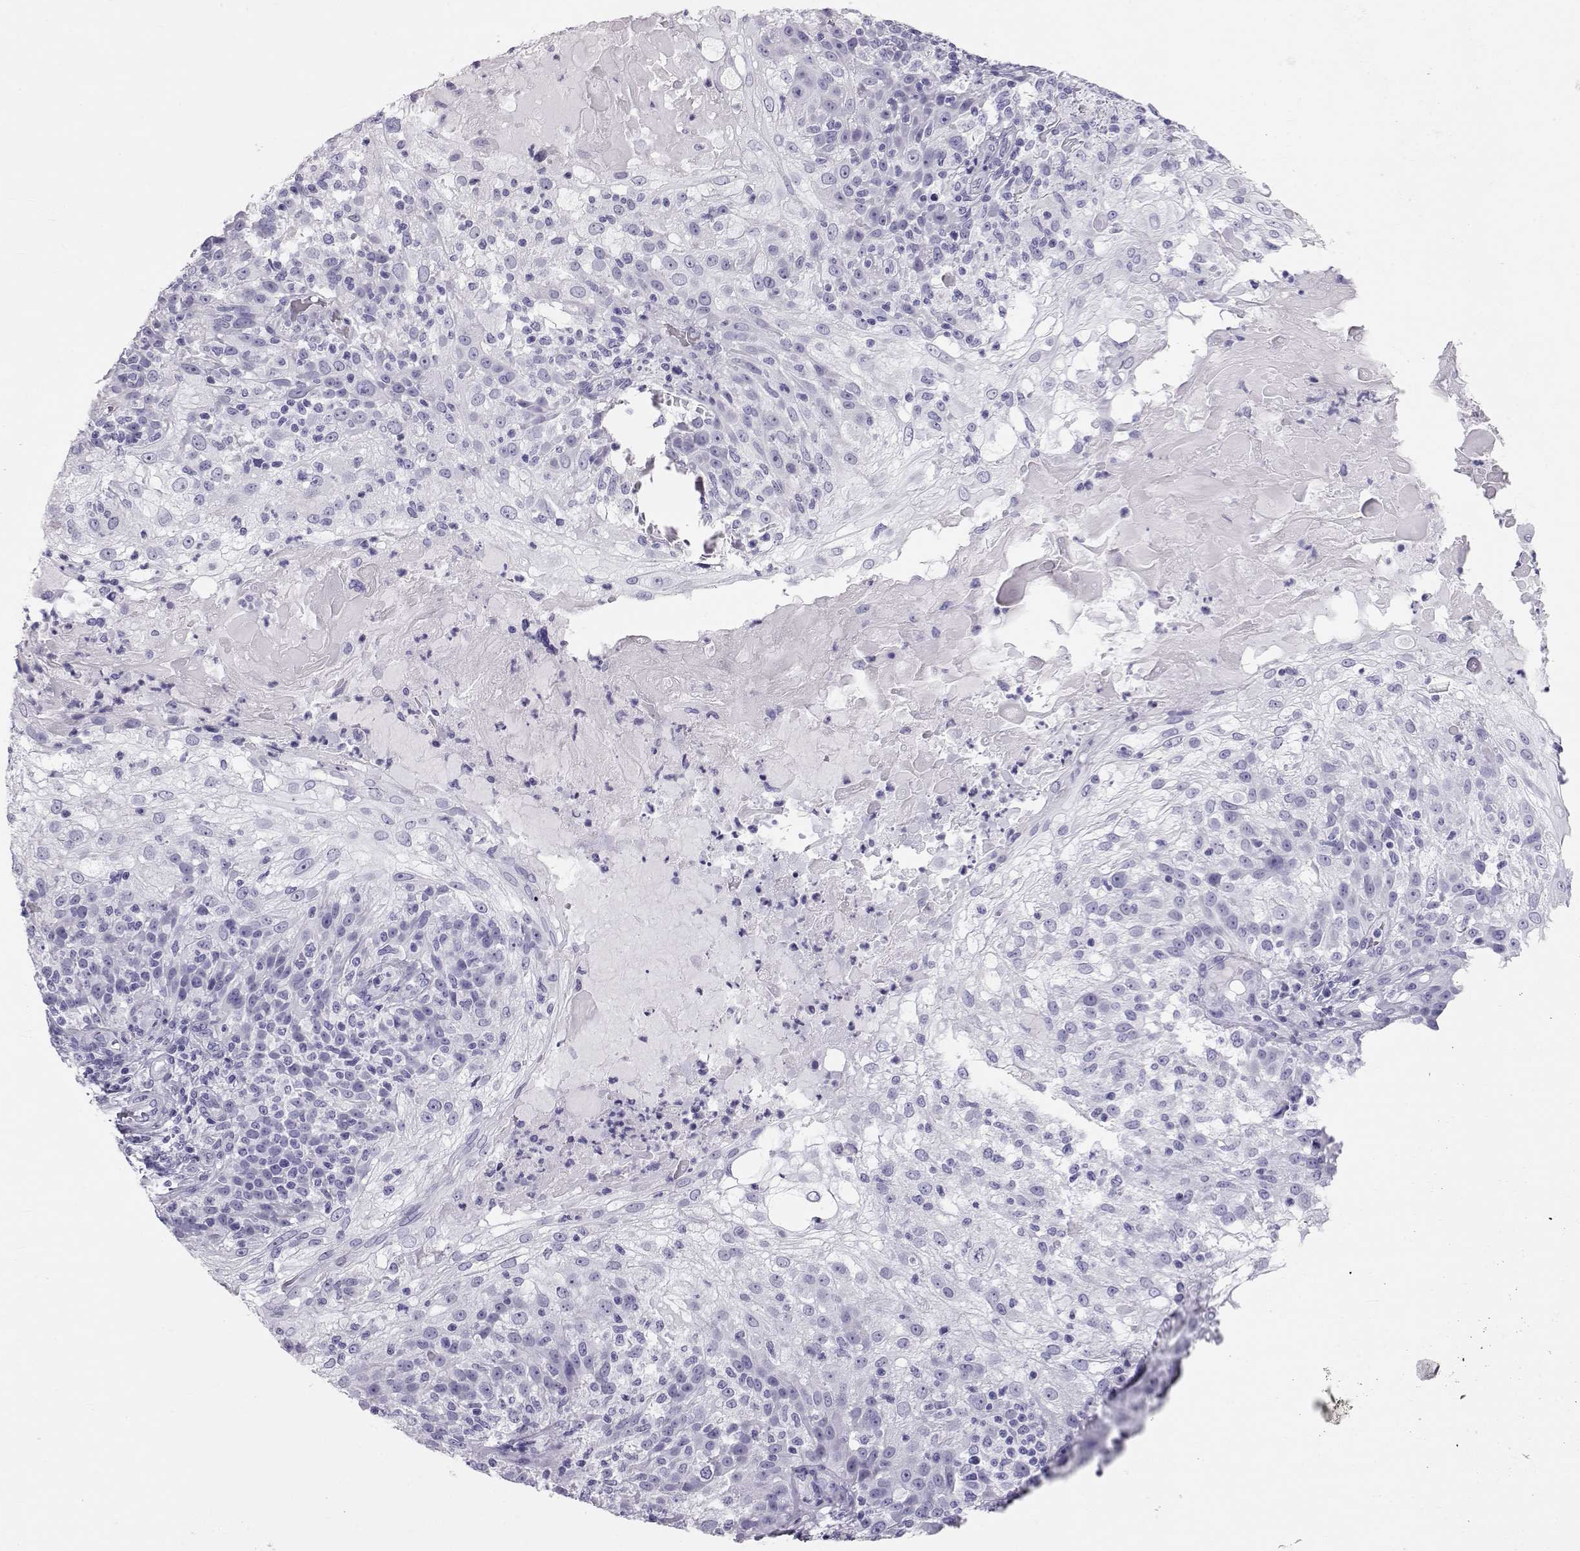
{"staining": {"intensity": "negative", "quantity": "none", "location": "none"}, "tissue": "skin cancer", "cell_type": "Tumor cells", "image_type": "cancer", "snomed": [{"axis": "morphology", "description": "Normal tissue, NOS"}, {"axis": "morphology", "description": "Squamous cell carcinoma, NOS"}, {"axis": "topography", "description": "Skin"}], "caption": "Tumor cells are negative for brown protein staining in skin cancer.", "gene": "RD3", "patient": {"sex": "female", "age": 83}}